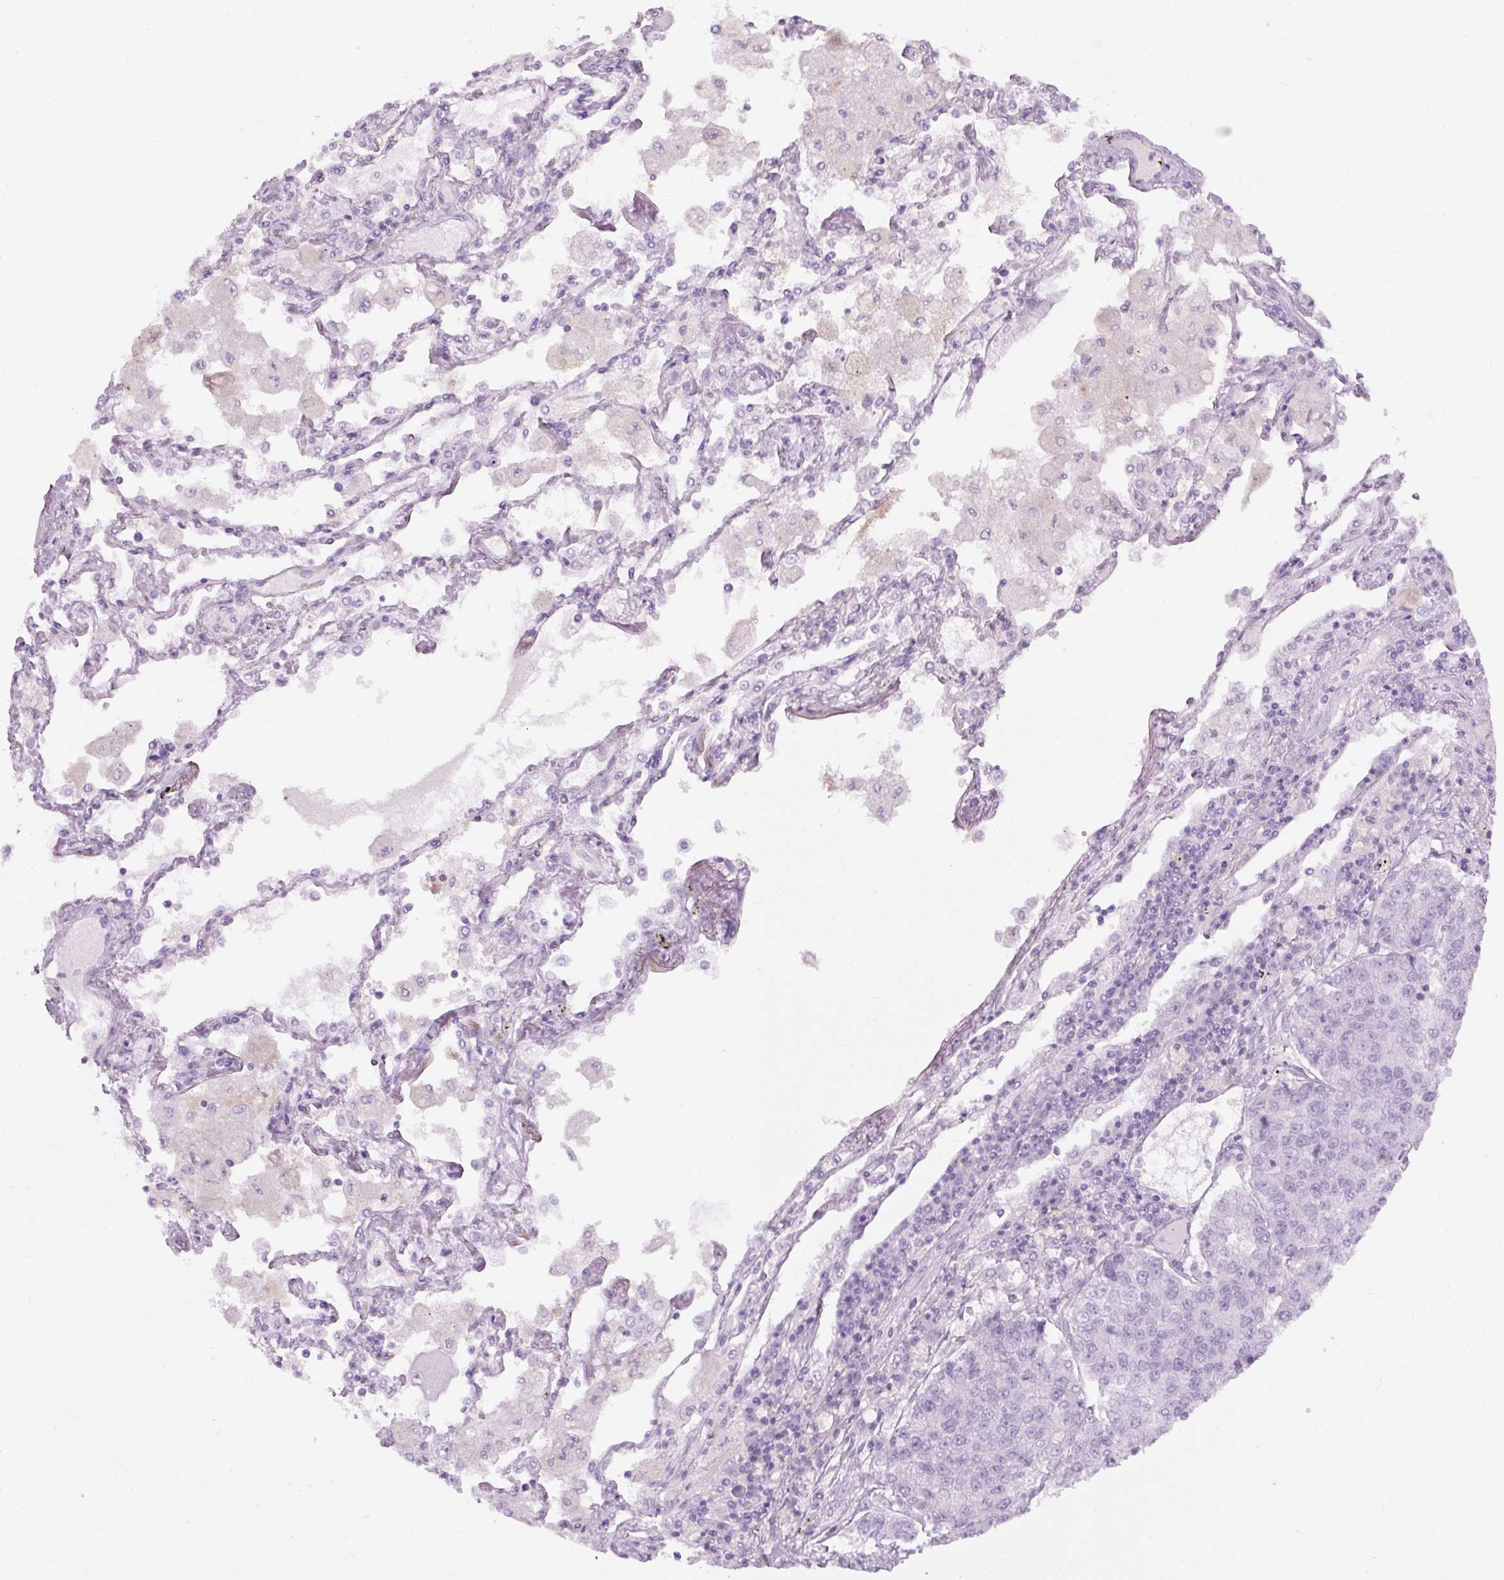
{"staining": {"intensity": "negative", "quantity": "none", "location": "none"}, "tissue": "lung cancer", "cell_type": "Tumor cells", "image_type": "cancer", "snomed": [{"axis": "morphology", "description": "Adenocarcinoma, NOS"}, {"axis": "topography", "description": "Lung"}], "caption": "Lung cancer stained for a protein using immunohistochemistry shows no expression tumor cells.", "gene": "APOA1", "patient": {"sex": "male", "age": 49}}